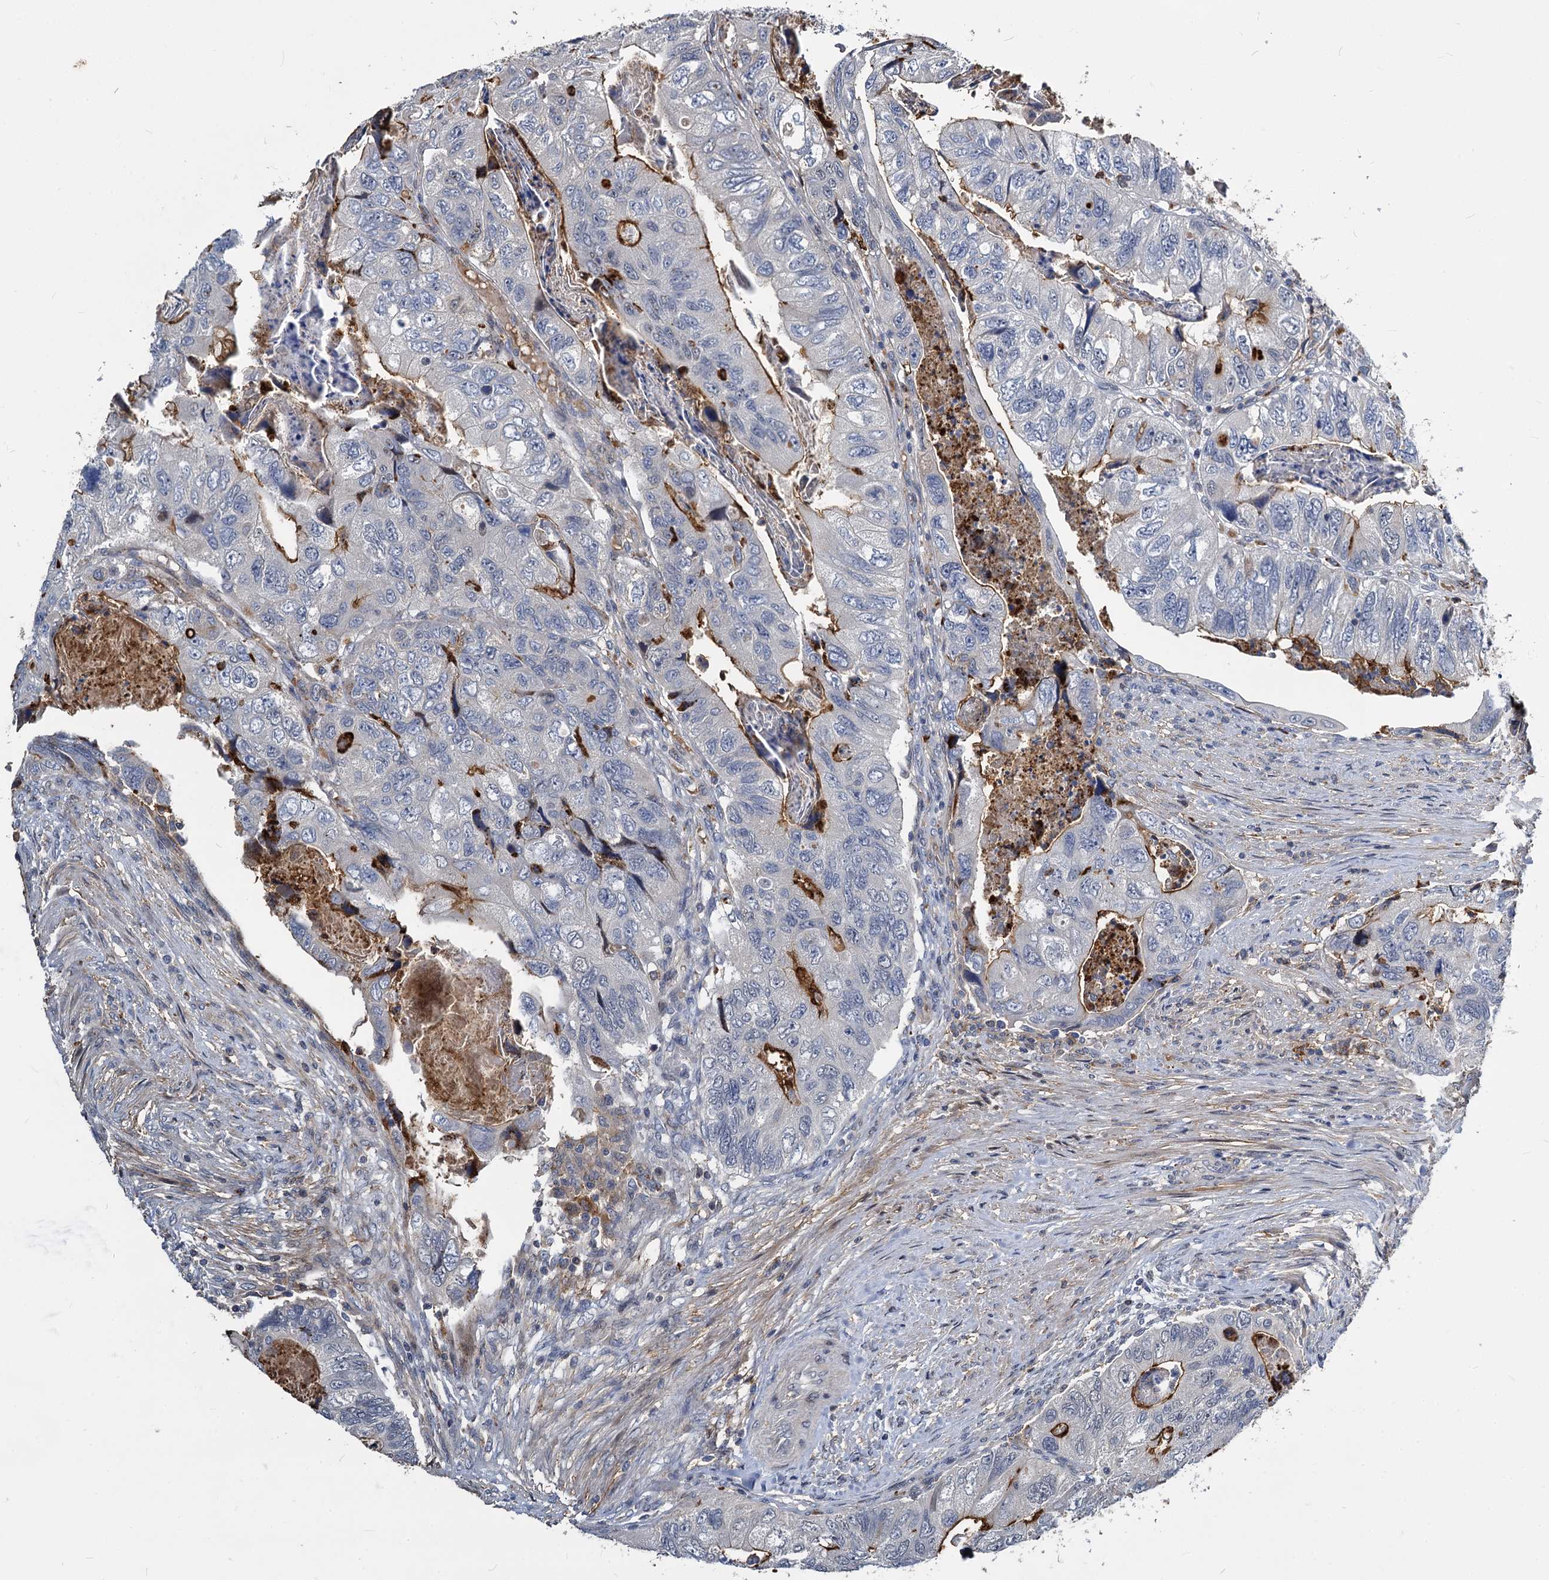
{"staining": {"intensity": "moderate", "quantity": "<25%", "location": "cytoplasmic/membranous"}, "tissue": "colorectal cancer", "cell_type": "Tumor cells", "image_type": "cancer", "snomed": [{"axis": "morphology", "description": "Adenocarcinoma, NOS"}, {"axis": "topography", "description": "Rectum"}], "caption": "Adenocarcinoma (colorectal) tissue reveals moderate cytoplasmic/membranous expression in about <25% of tumor cells, visualized by immunohistochemistry.", "gene": "ATG101", "patient": {"sex": "male", "age": 63}}